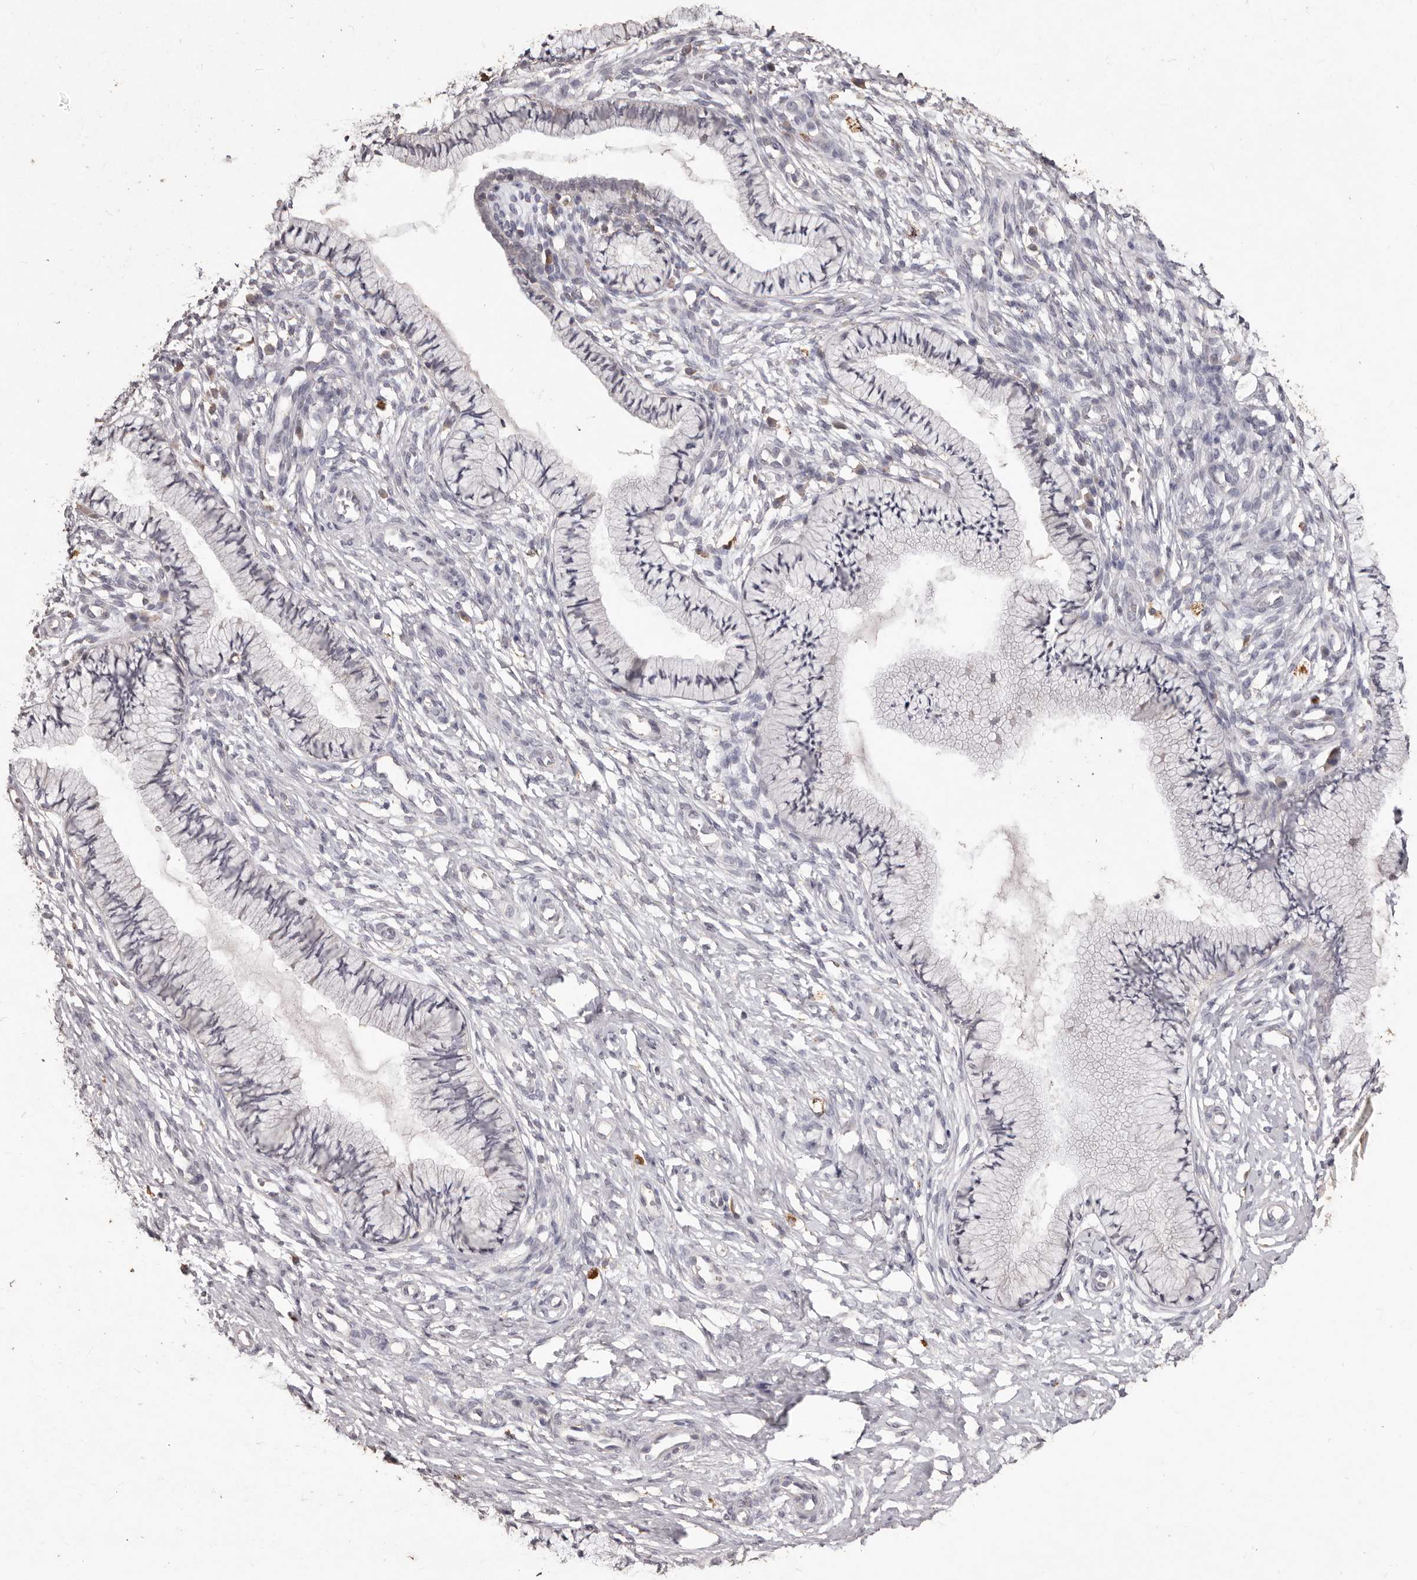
{"staining": {"intensity": "negative", "quantity": "none", "location": "none"}, "tissue": "cervix", "cell_type": "Glandular cells", "image_type": "normal", "snomed": [{"axis": "morphology", "description": "Normal tissue, NOS"}, {"axis": "topography", "description": "Cervix"}], "caption": "DAB immunohistochemical staining of normal cervix shows no significant staining in glandular cells. The staining was performed using DAB to visualize the protein expression in brown, while the nuclei were stained in blue with hematoxylin (Magnification: 20x).", "gene": "PRSS27", "patient": {"sex": "female", "age": 36}}